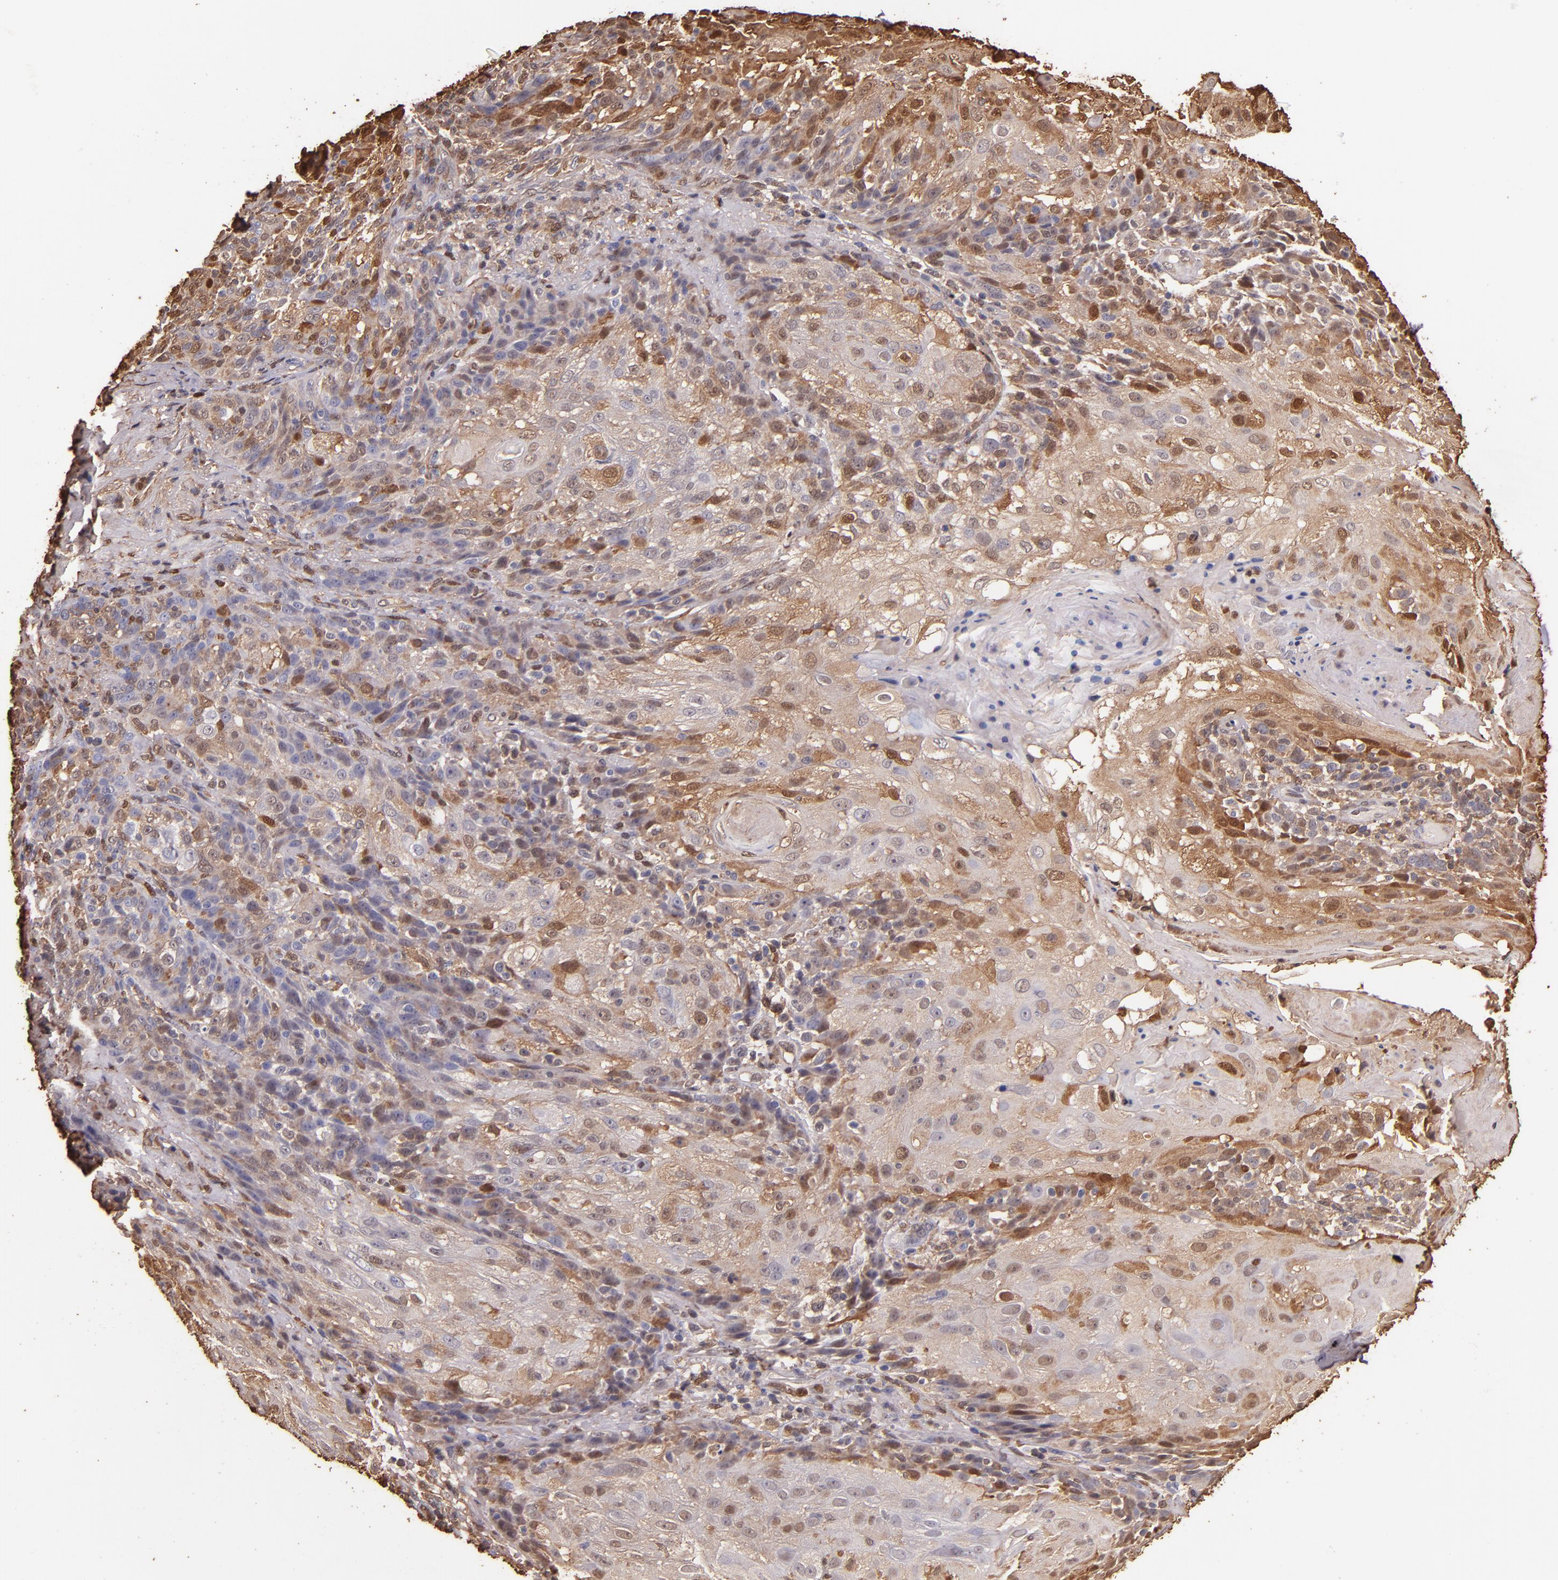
{"staining": {"intensity": "moderate", "quantity": ">75%", "location": "cytoplasmic/membranous,nuclear"}, "tissue": "skin cancer", "cell_type": "Tumor cells", "image_type": "cancer", "snomed": [{"axis": "morphology", "description": "Normal tissue, NOS"}, {"axis": "morphology", "description": "Squamous cell carcinoma, NOS"}, {"axis": "topography", "description": "Skin"}], "caption": "Skin cancer (squamous cell carcinoma) stained with immunohistochemistry reveals moderate cytoplasmic/membranous and nuclear positivity in approximately >75% of tumor cells. (DAB IHC, brown staining for protein, blue staining for nuclei).", "gene": "S100A6", "patient": {"sex": "female", "age": 83}}